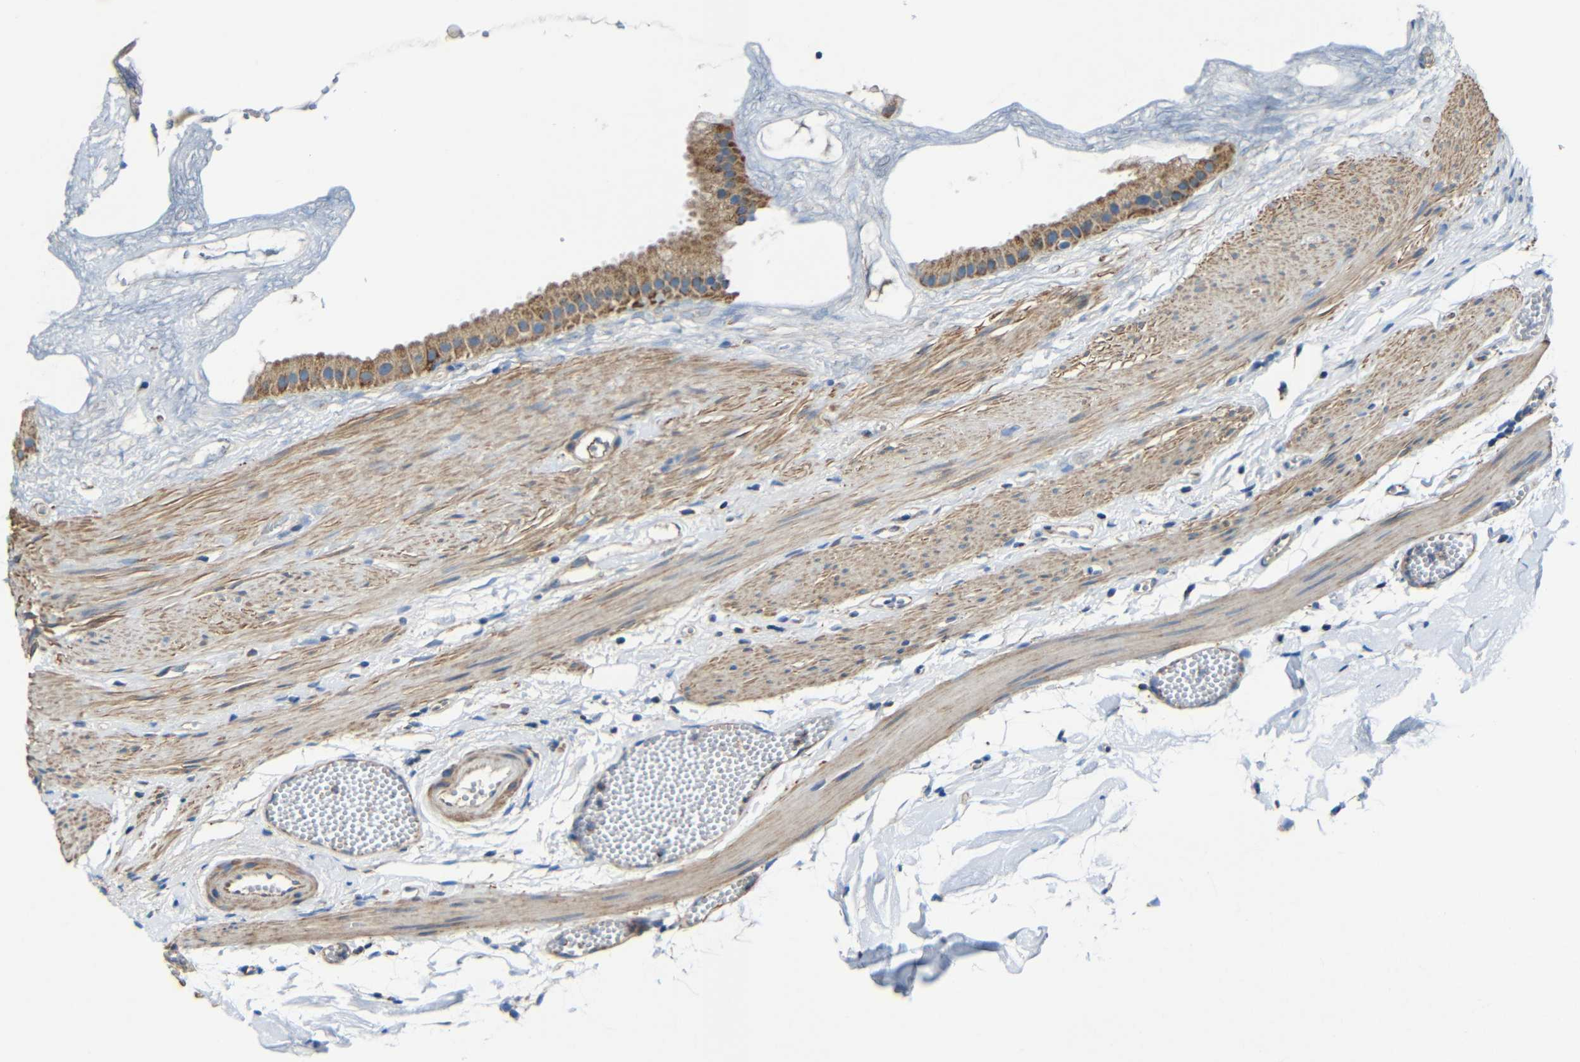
{"staining": {"intensity": "strong", "quantity": ">75%", "location": "cytoplasmic/membranous"}, "tissue": "gallbladder", "cell_type": "Glandular cells", "image_type": "normal", "snomed": [{"axis": "morphology", "description": "Normal tissue, NOS"}, {"axis": "topography", "description": "Gallbladder"}], "caption": "A brown stain shows strong cytoplasmic/membranous expression of a protein in glandular cells of unremarkable human gallbladder. The protein of interest is shown in brown color, while the nuclei are stained blue.", "gene": "INTS6L", "patient": {"sex": "female", "age": 64}}